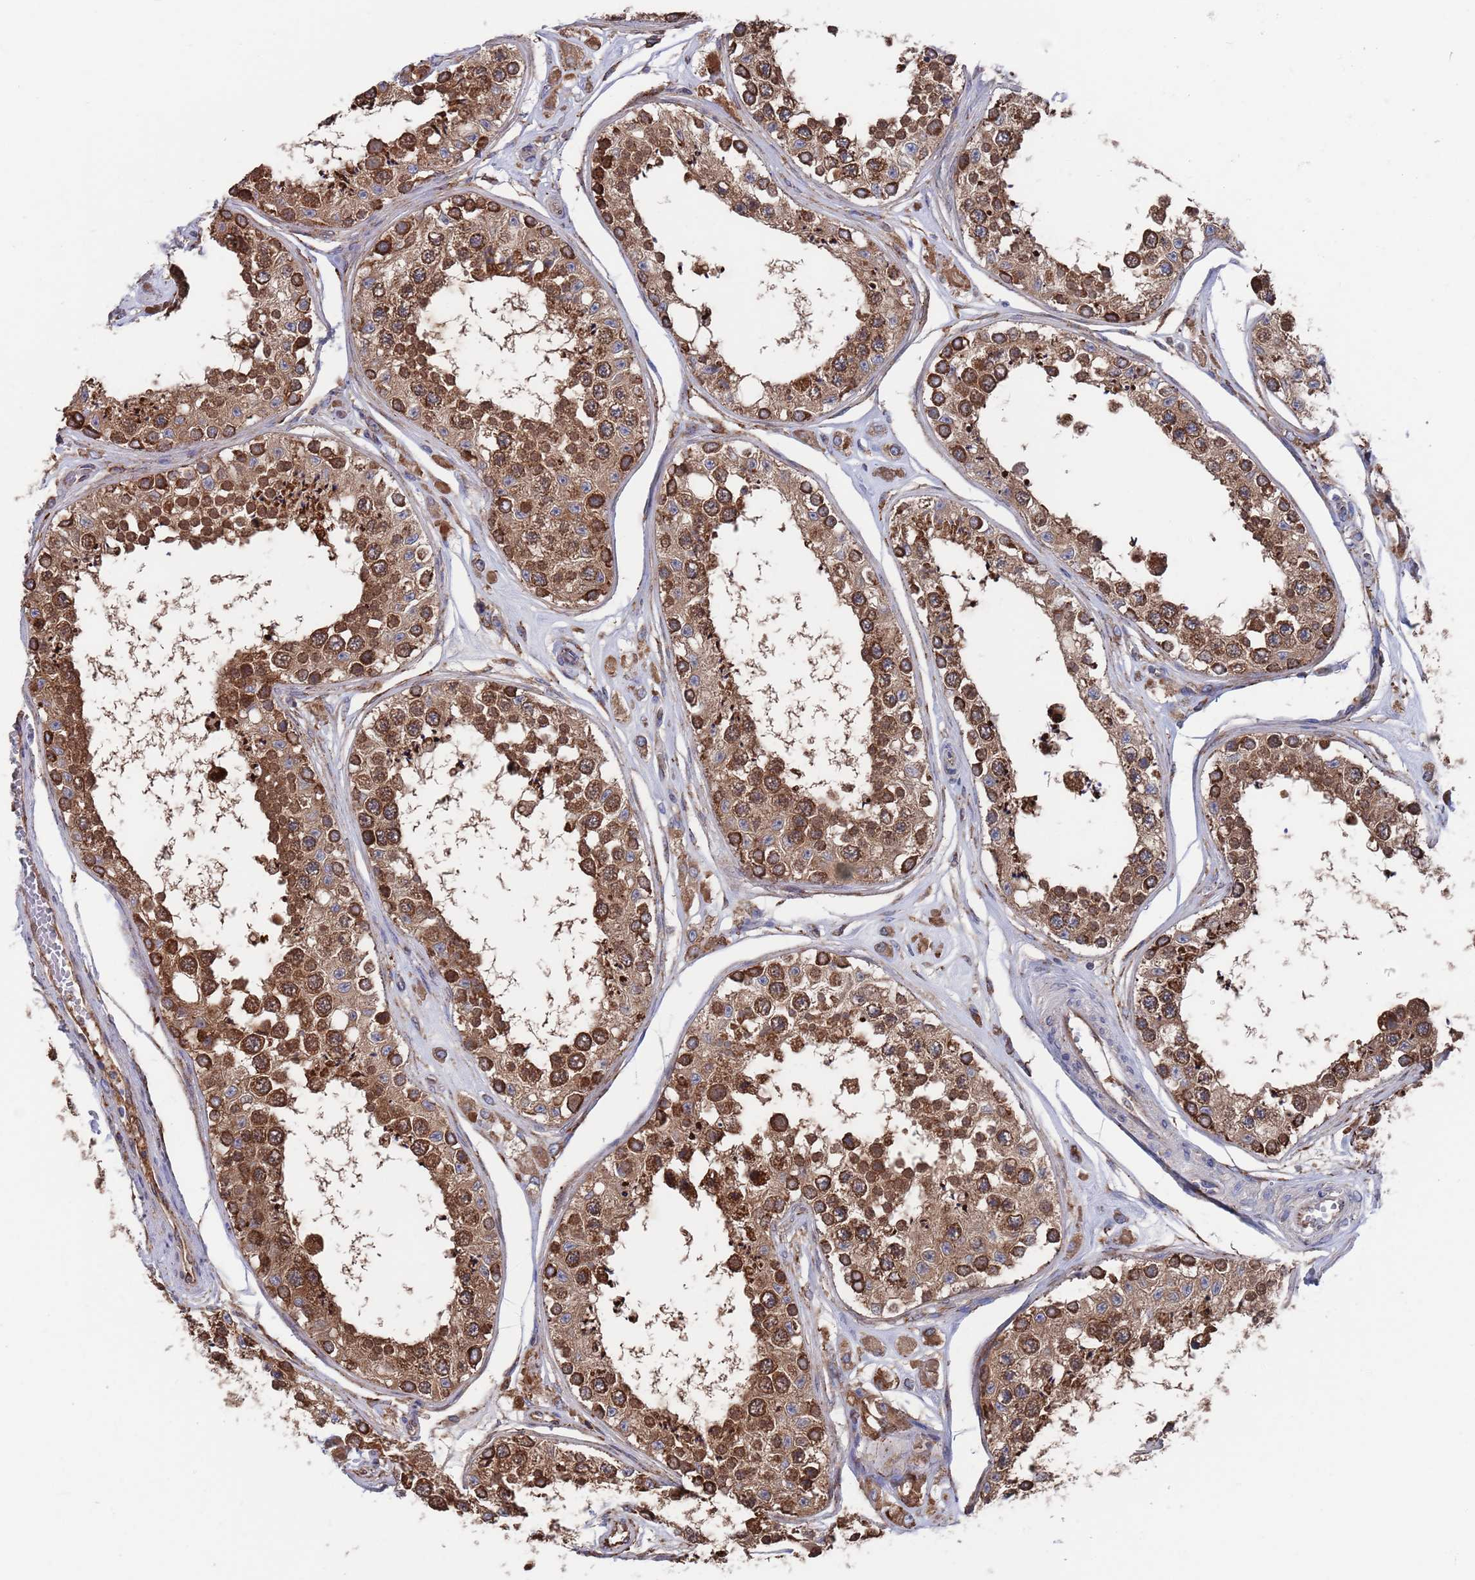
{"staining": {"intensity": "strong", "quantity": ">75%", "location": "cytoplasmic/membranous"}, "tissue": "testis", "cell_type": "Cells in seminiferous ducts", "image_type": "normal", "snomed": [{"axis": "morphology", "description": "Normal tissue, NOS"}, {"axis": "topography", "description": "Testis"}], "caption": "IHC of normal testis shows high levels of strong cytoplasmic/membranous positivity in approximately >75% of cells in seminiferous ducts. The staining was performed using DAB (3,3'-diaminobenzidine) to visualize the protein expression in brown, while the nuclei were stained in blue with hematoxylin (Magnification: 20x).", "gene": "GID8", "patient": {"sex": "male", "age": 25}}